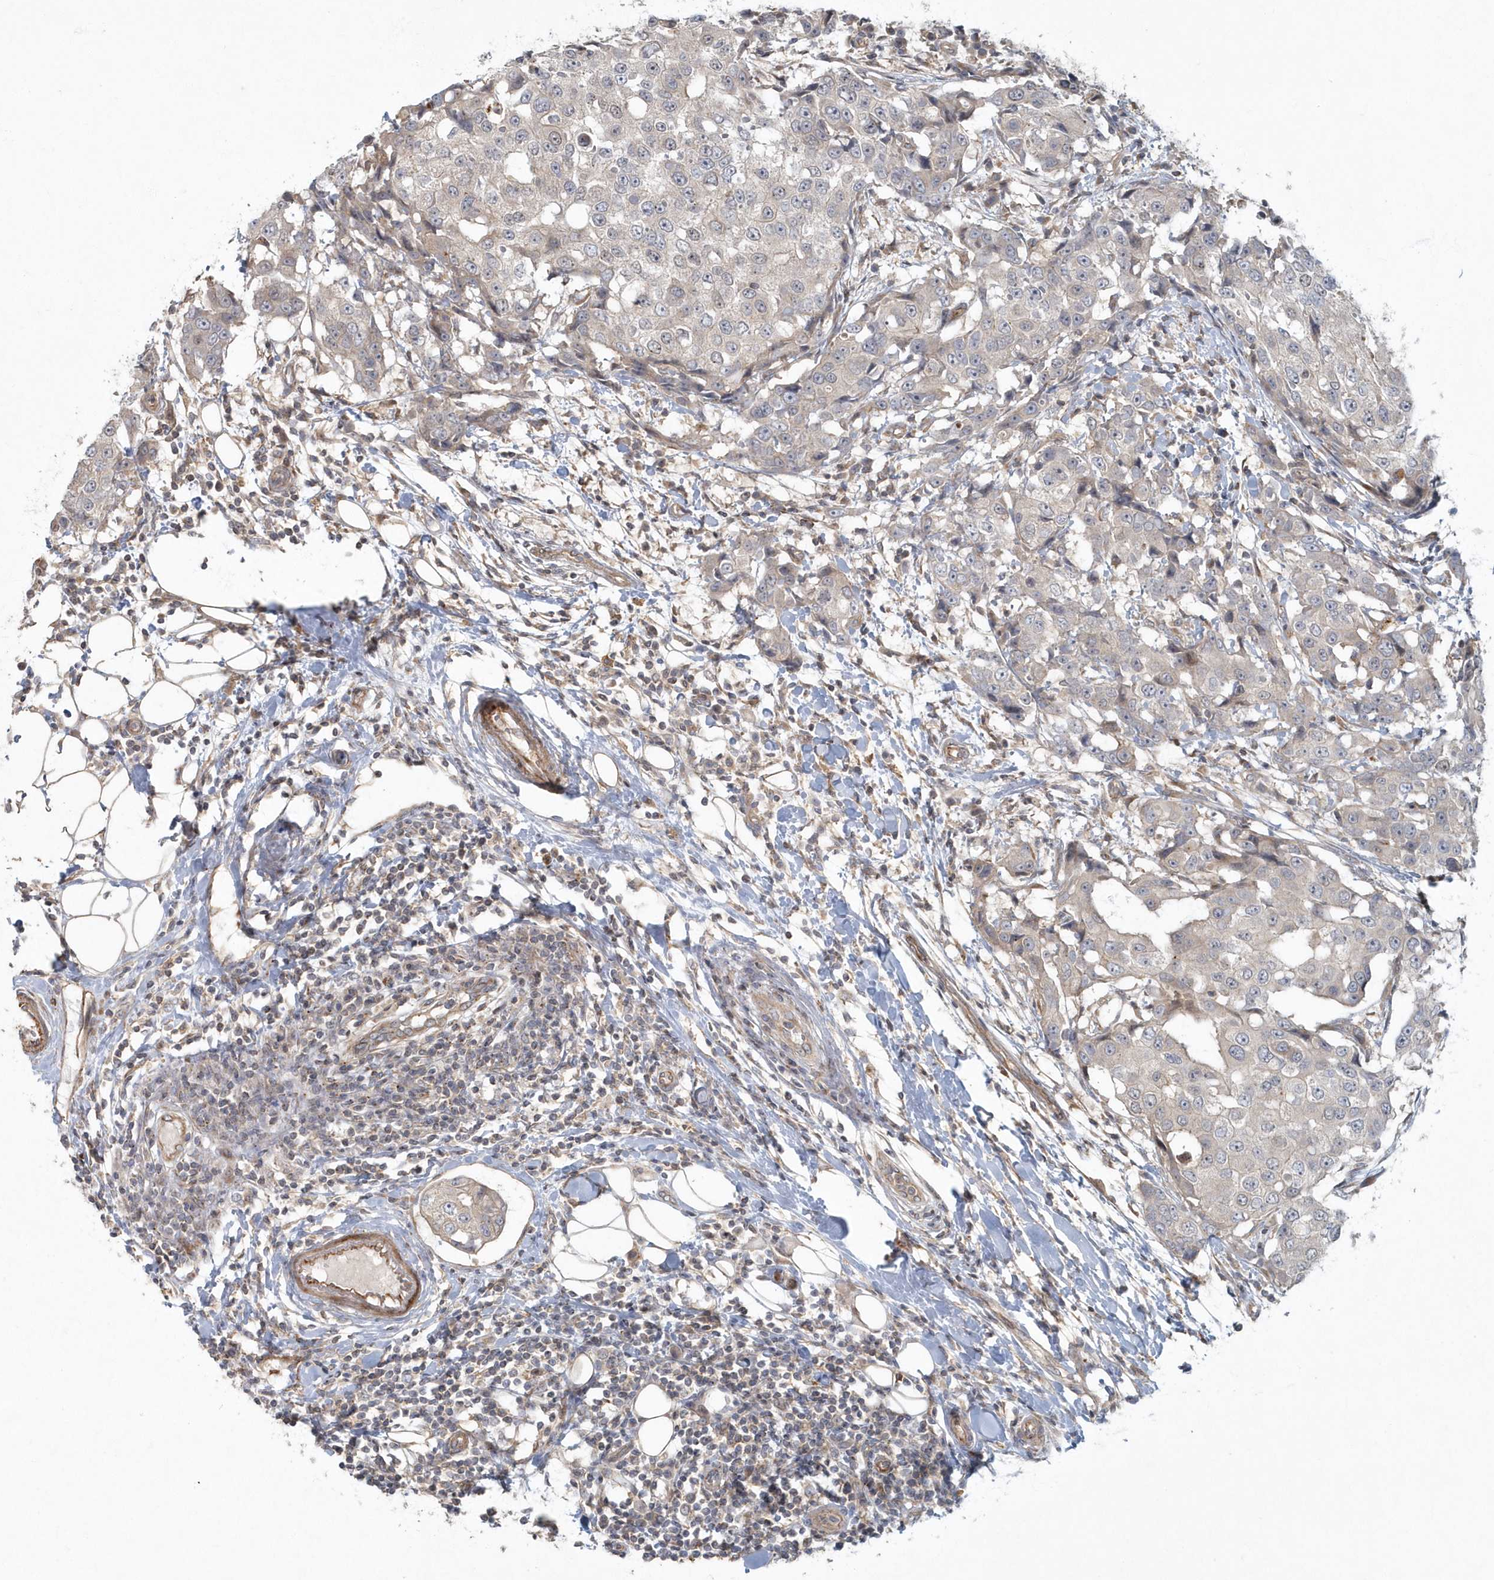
{"staining": {"intensity": "negative", "quantity": "none", "location": "none"}, "tissue": "breast cancer", "cell_type": "Tumor cells", "image_type": "cancer", "snomed": [{"axis": "morphology", "description": "Duct carcinoma"}, {"axis": "topography", "description": "Breast"}], "caption": "This is a image of immunohistochemistry staining of breast cancer (invasive ductal carcinoma), which shows no positivity in tumor cells. The staining is performed using DAB brown chromogen with nuclei counter-stained in using hematoxylin.", "gene": "ARHGEF38", "patient": {"sex": "female", "age": 27}}